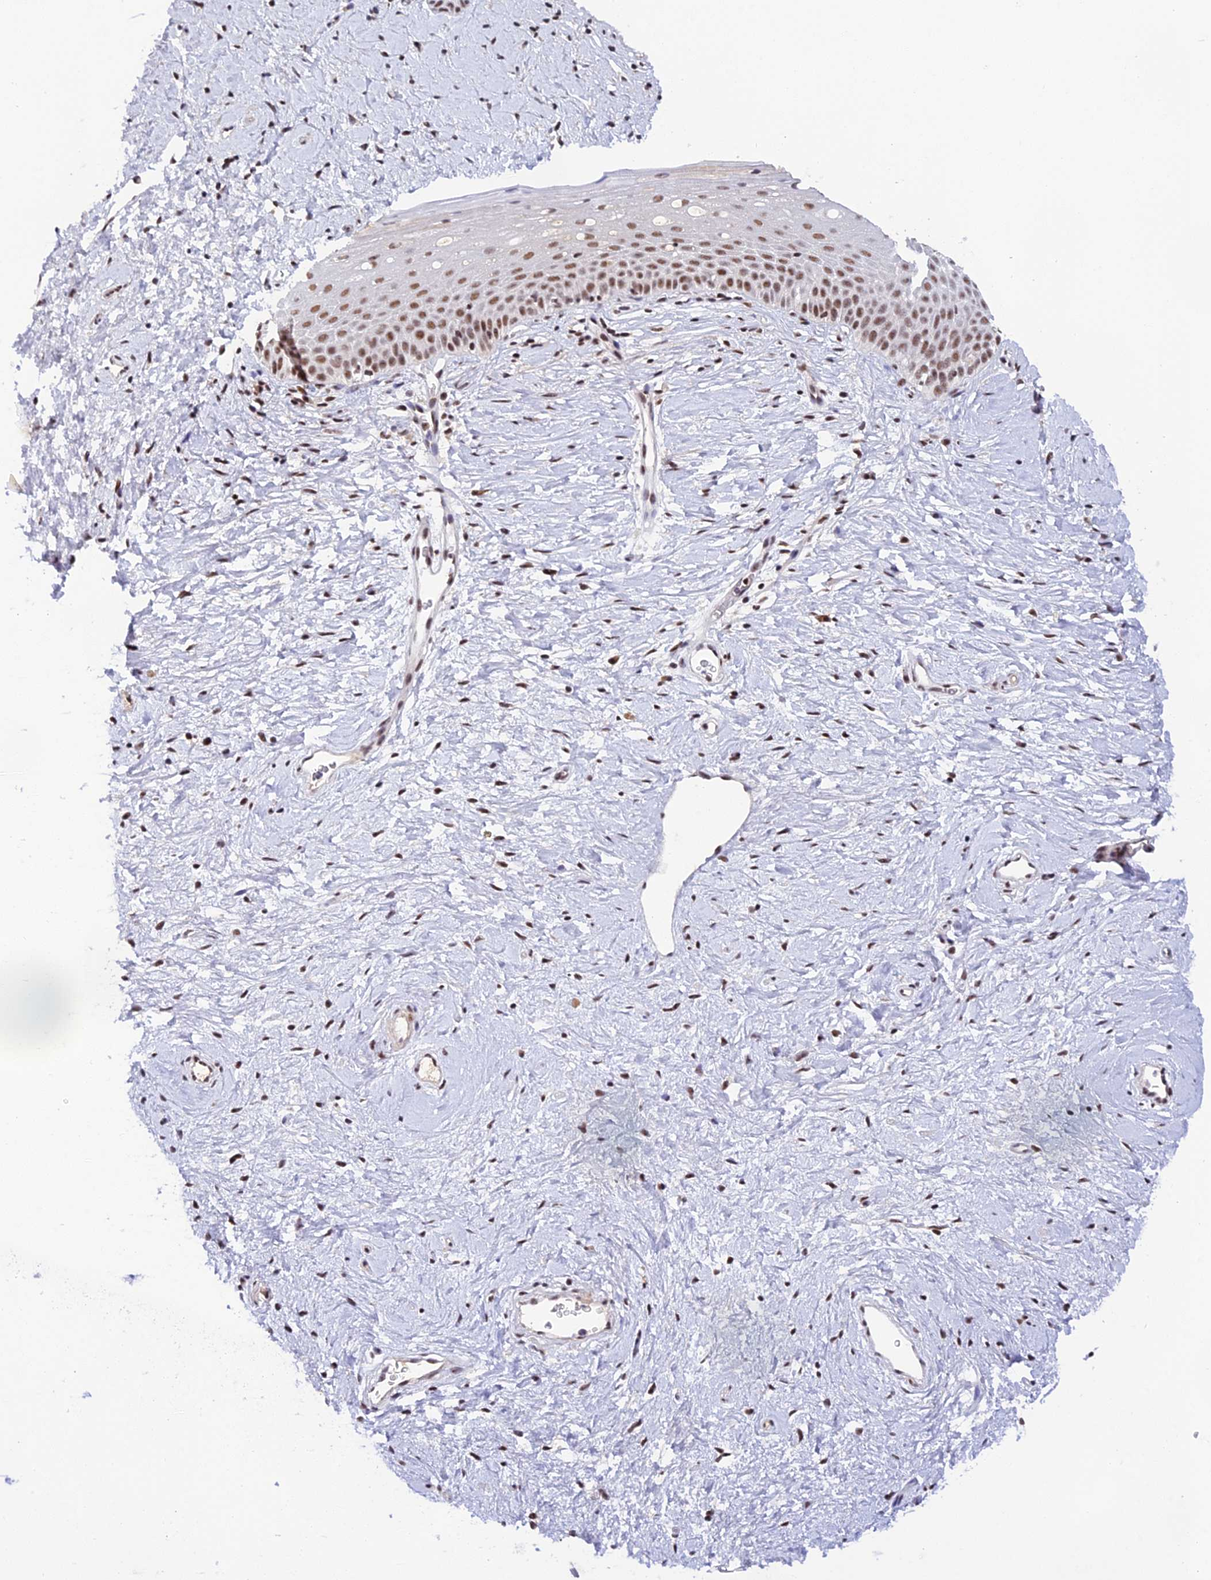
{"staining": {"intensity": "moderate", "quantity": ">75%", "location": "nuclear"}, "tissue": "cervix", "cell_type": "Glandular cells", "image_type": "normal", "snomed": [{"axis": "morphology", "description": "Normal tissue, NOS"}, {"axis": "topography", "description": "Cervix"}], "caption": "A brown stain highlights moderate nuclear positivity of a protein in glandular cells of unremarkable cervix. The protein is stained brown, and the nuclei are stained in blue (DAB IHC with brightfield microscopy, high magnification).", "gene": "THAP11", "patient": {"sex": "female", "age": 57}}